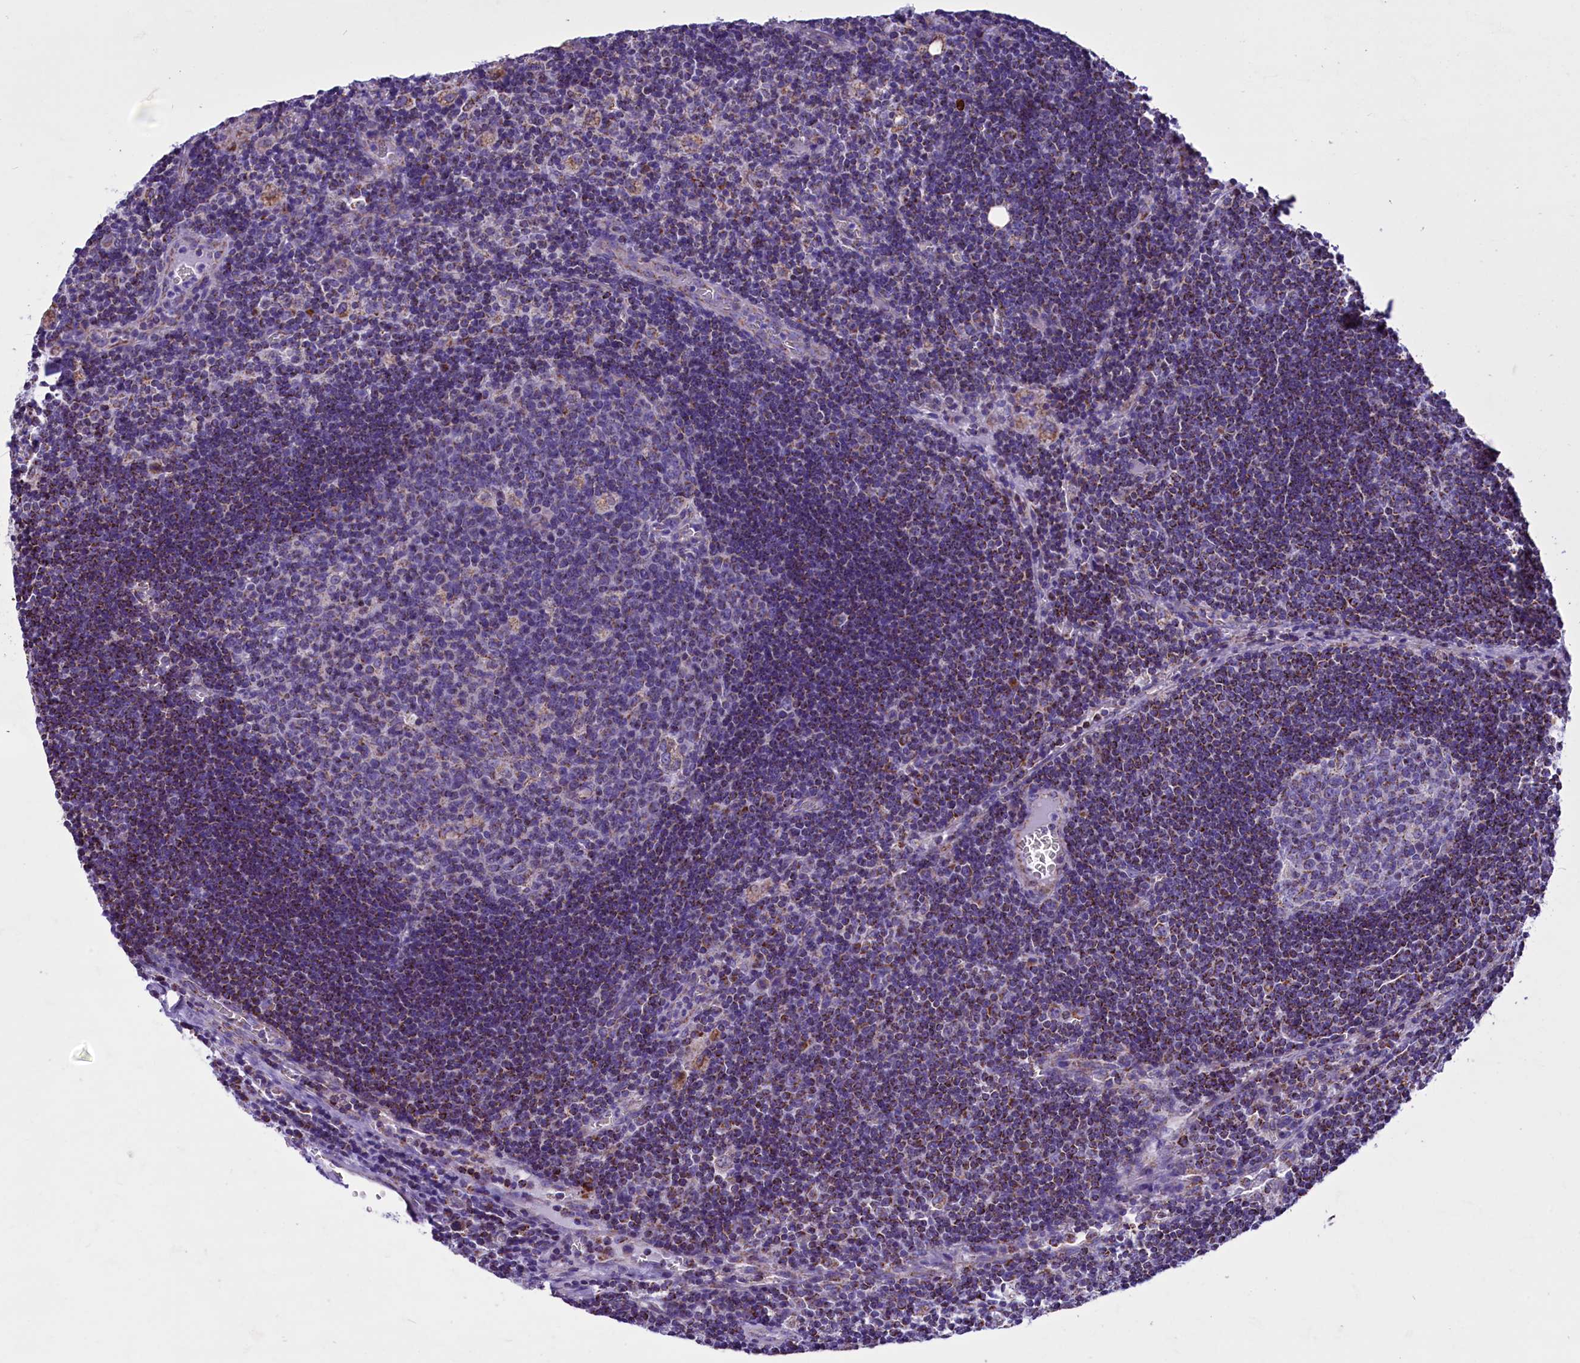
{"staining": {"intensity": "weak", "quantity": "<25%", "location": "cytoplasmic/membranous"}, "tissue": "lymph node", "cell_type": "Germinal center cells", "image_type": "normal", "snomed": [{"axis": "morphology", "description": "Normal tissue, NOS"}, {"axis": "topography", "description": "Lymph node"}], "caption": "Immunohistochemical staining of benign lymph node displays no significant expression in germinal center cells.", "gene": "ICA1L", "patient": {"sex": "female", "age": 73}}